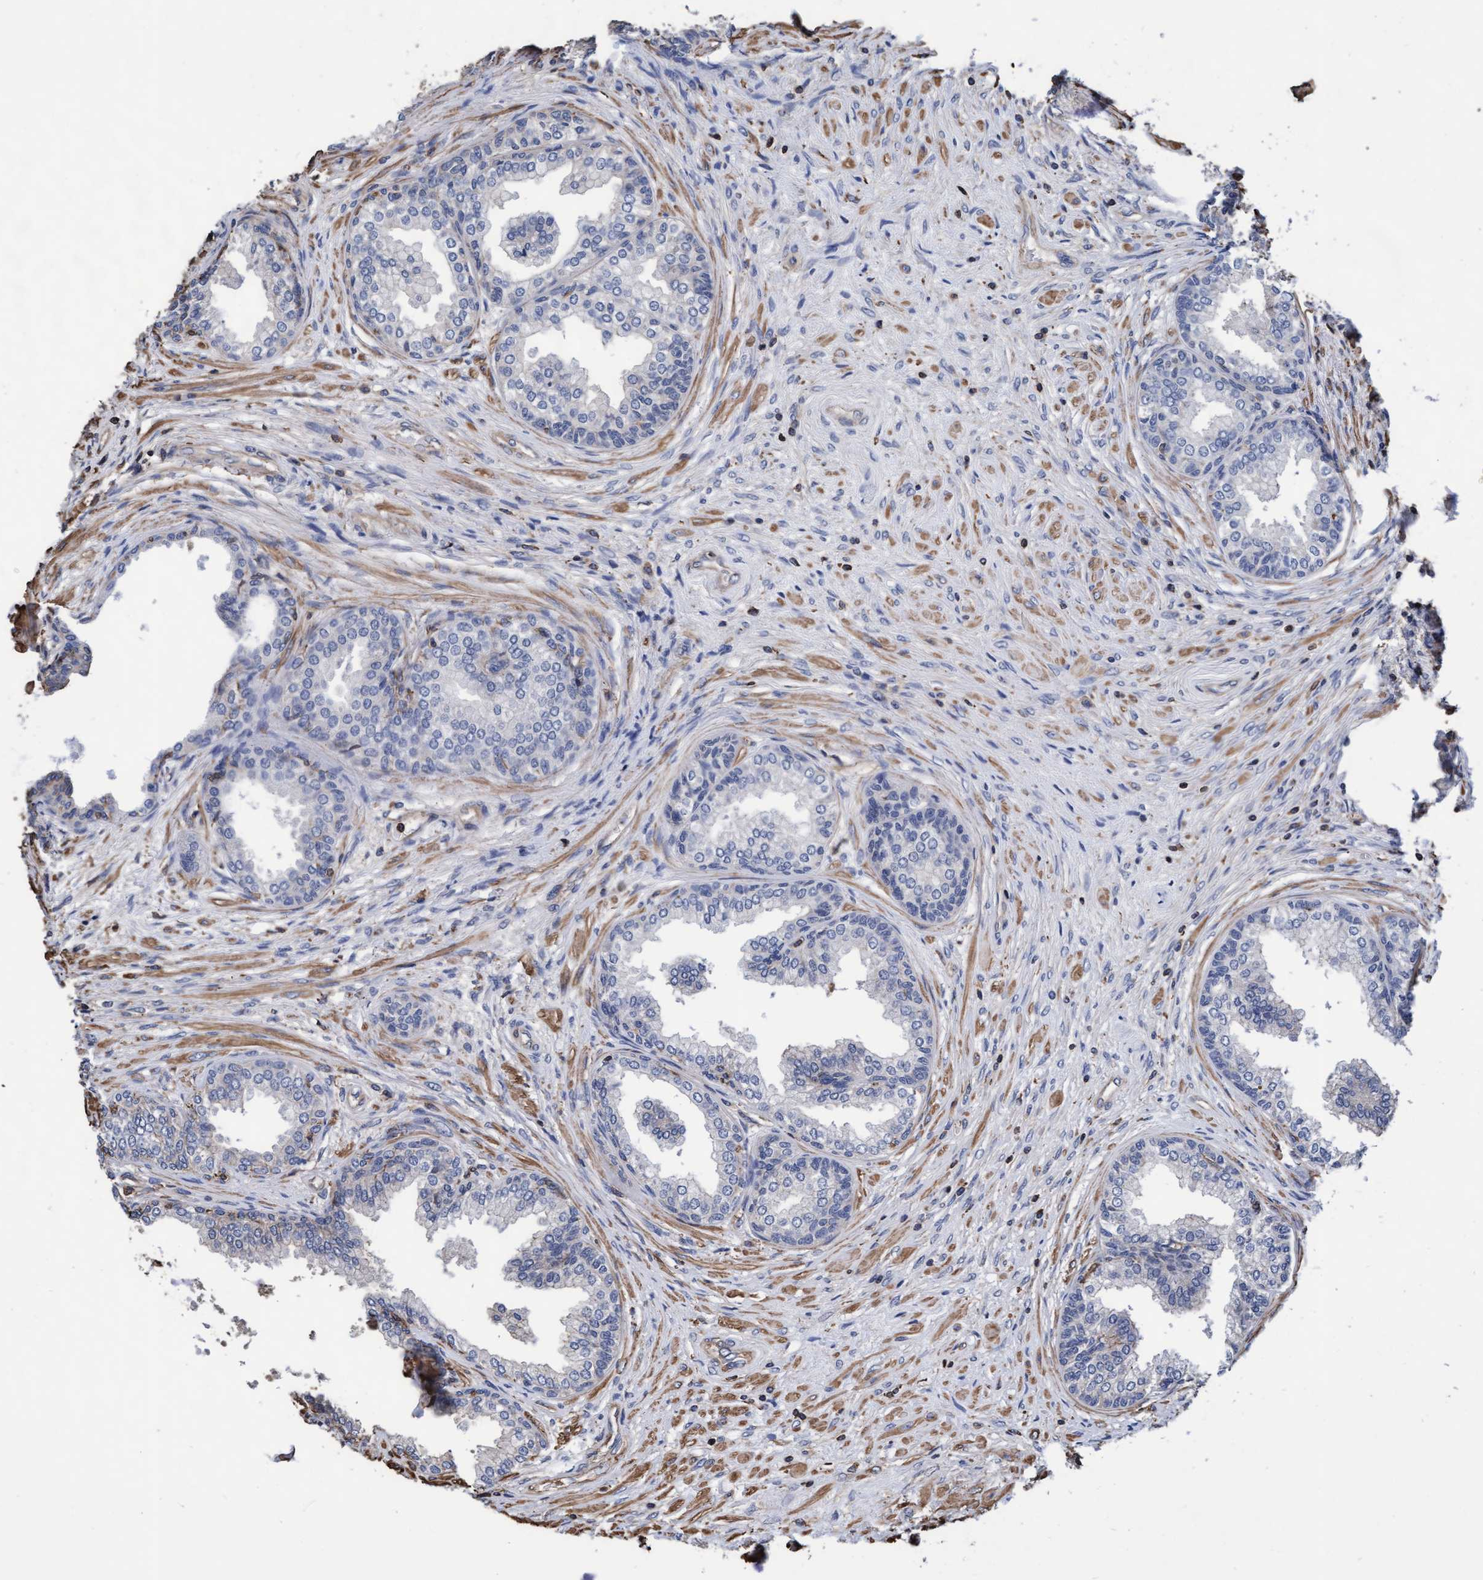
{"staining": {"intensity": "negative", "quantity": "none", "location": "none"}, "tissue": "prostate", "cell_type": "Glandular cells", "image_type": "normal", "snomed": [{"axis": "morphology", "description": "Normal tissue, NOS"}, {"axis": "topography", "description": "Prostate"}], "caption": "DAB (3,3'-diaminobenzidine) immunohistochemical staining of benign human prostate demonstrates no significant staining in glandular cells.", "gene": "GRHPR", "patient": {"sex": "male", "age": 76}}